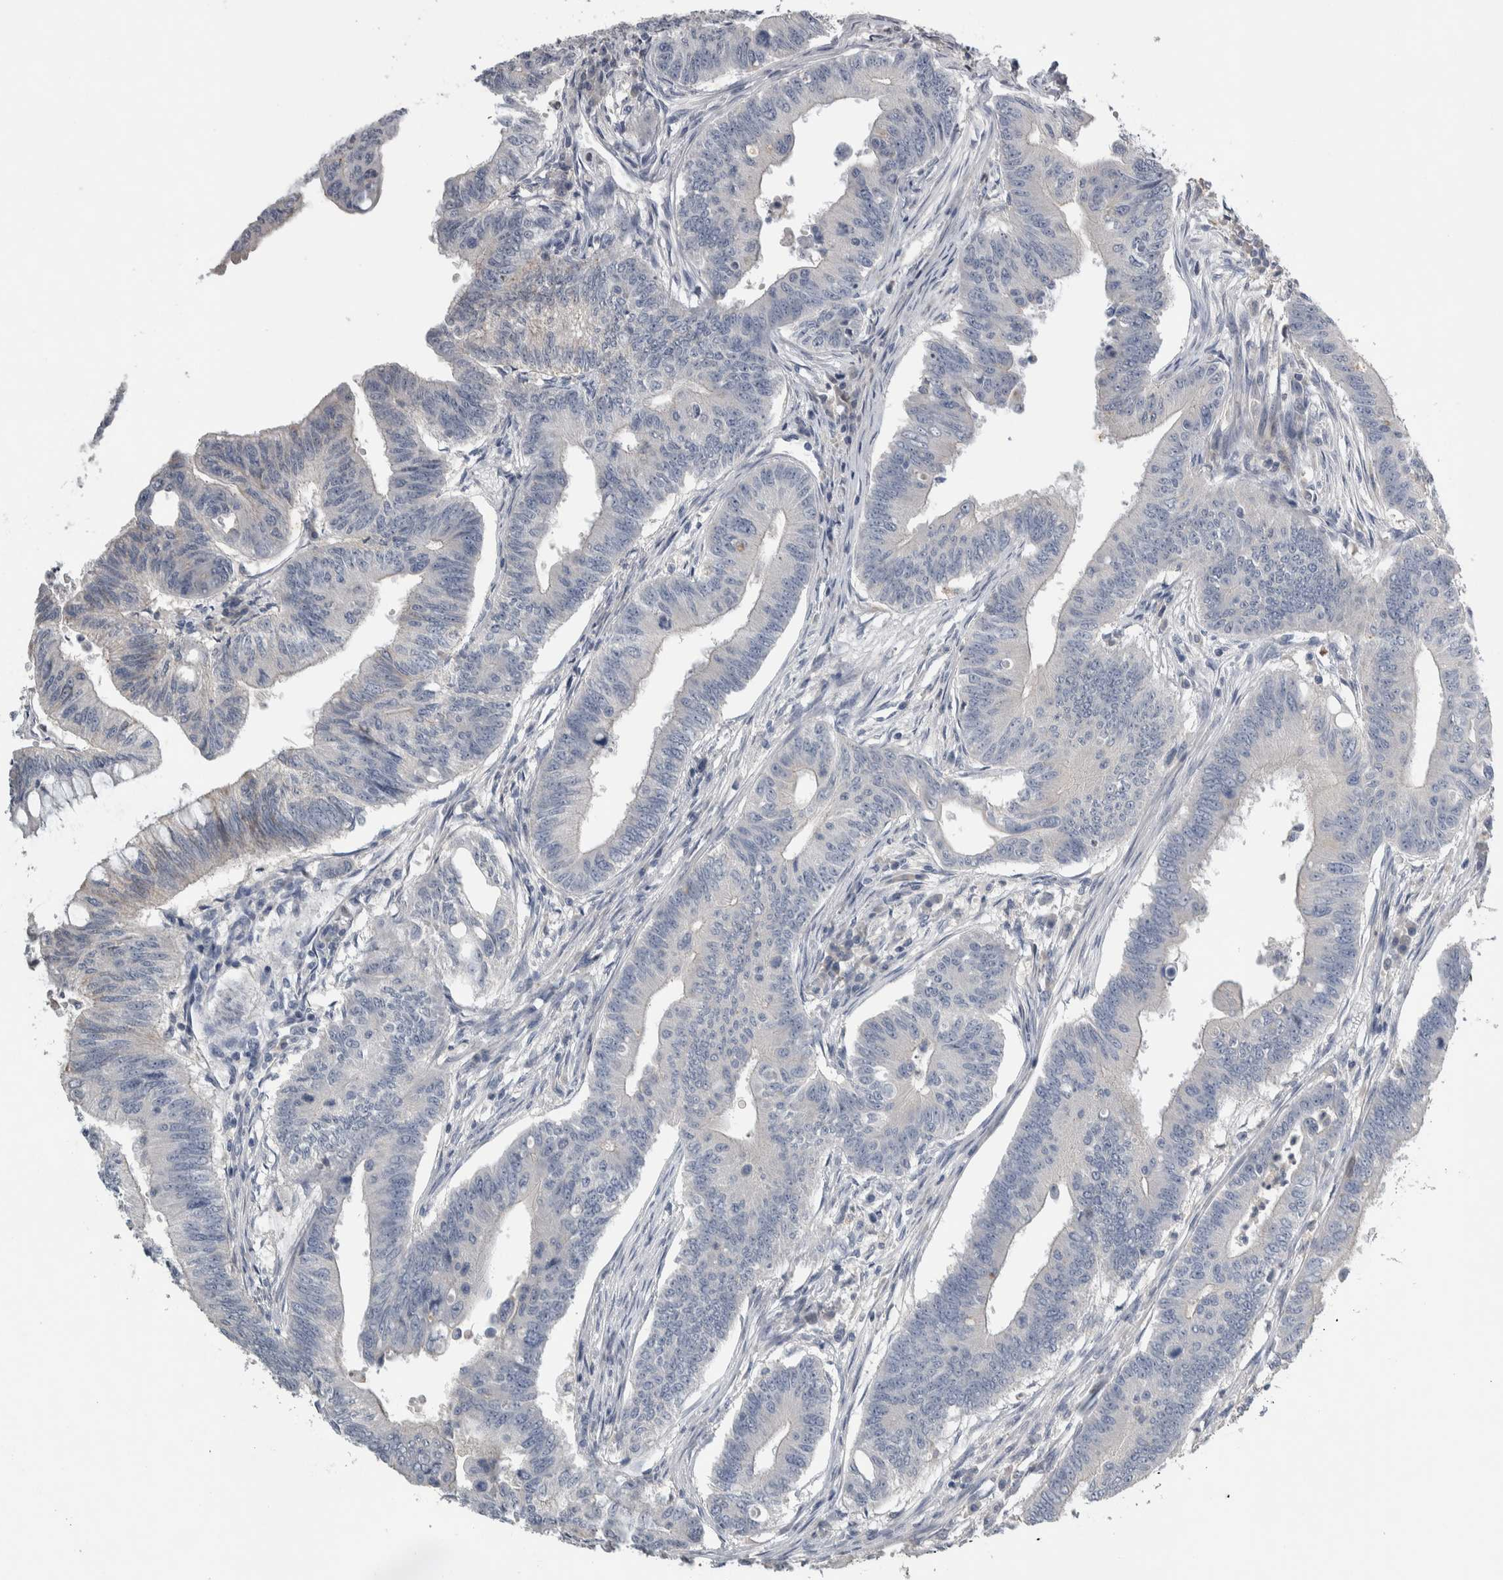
{"staining": {"intensity": "negative", "quantity": "none", "location": "none"}, "tissue": "colorectal cancer", "cell_type": "Tumor cells", "image_type": "cancer", "snomed": [{"axis": "morphology", "description": "Adenoma, NOS"}, {"axis": "morphology", "description": "Adenocarcinoma, NOS"}, {"axis": "topography", "description": "Colon"}], "caption": "A histopathology image of colorectal adenocarcinoma stained for a protein reveals no brown staining in tumor cells.", "gene": "NT5C2", "patient": {"sex": "male", "age": 79}}